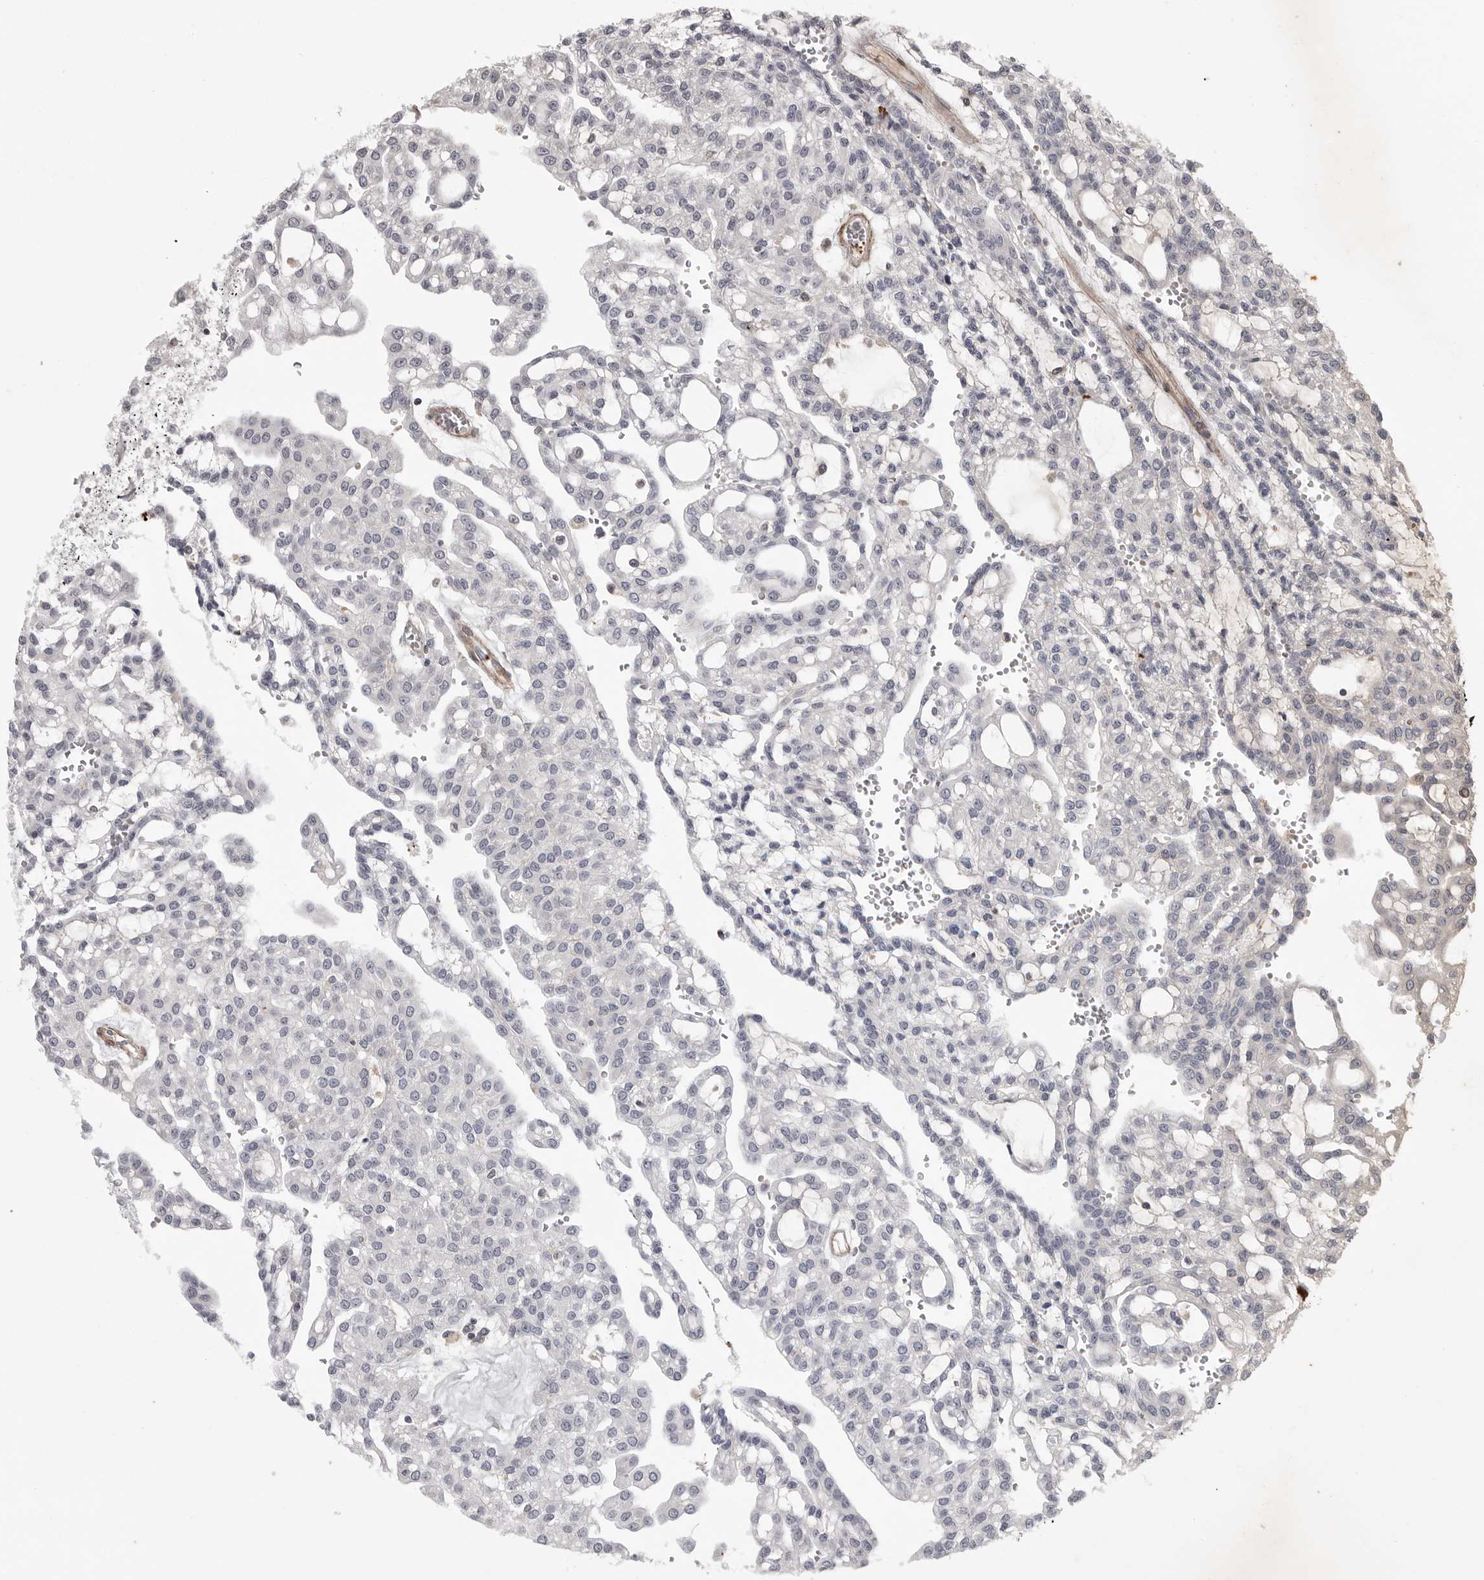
{"staining": {"intensity": "negative", "quantity": "none", "location": "none"}, "tissue": "renal cancer", "cell_type": "Tumor cells", "image_type": "cancer", "snomed": [{"axis": "morphology", "description": "Adenocarcinoma, NOS"}, {"axis": "topography", "description": "Kidney"}], "caption": "The IHC micrograph has no significant staining in tumor cells of renal cancer tissue.", "gene": "TUT4", "patient": {"sex": "male", "age": 63}}